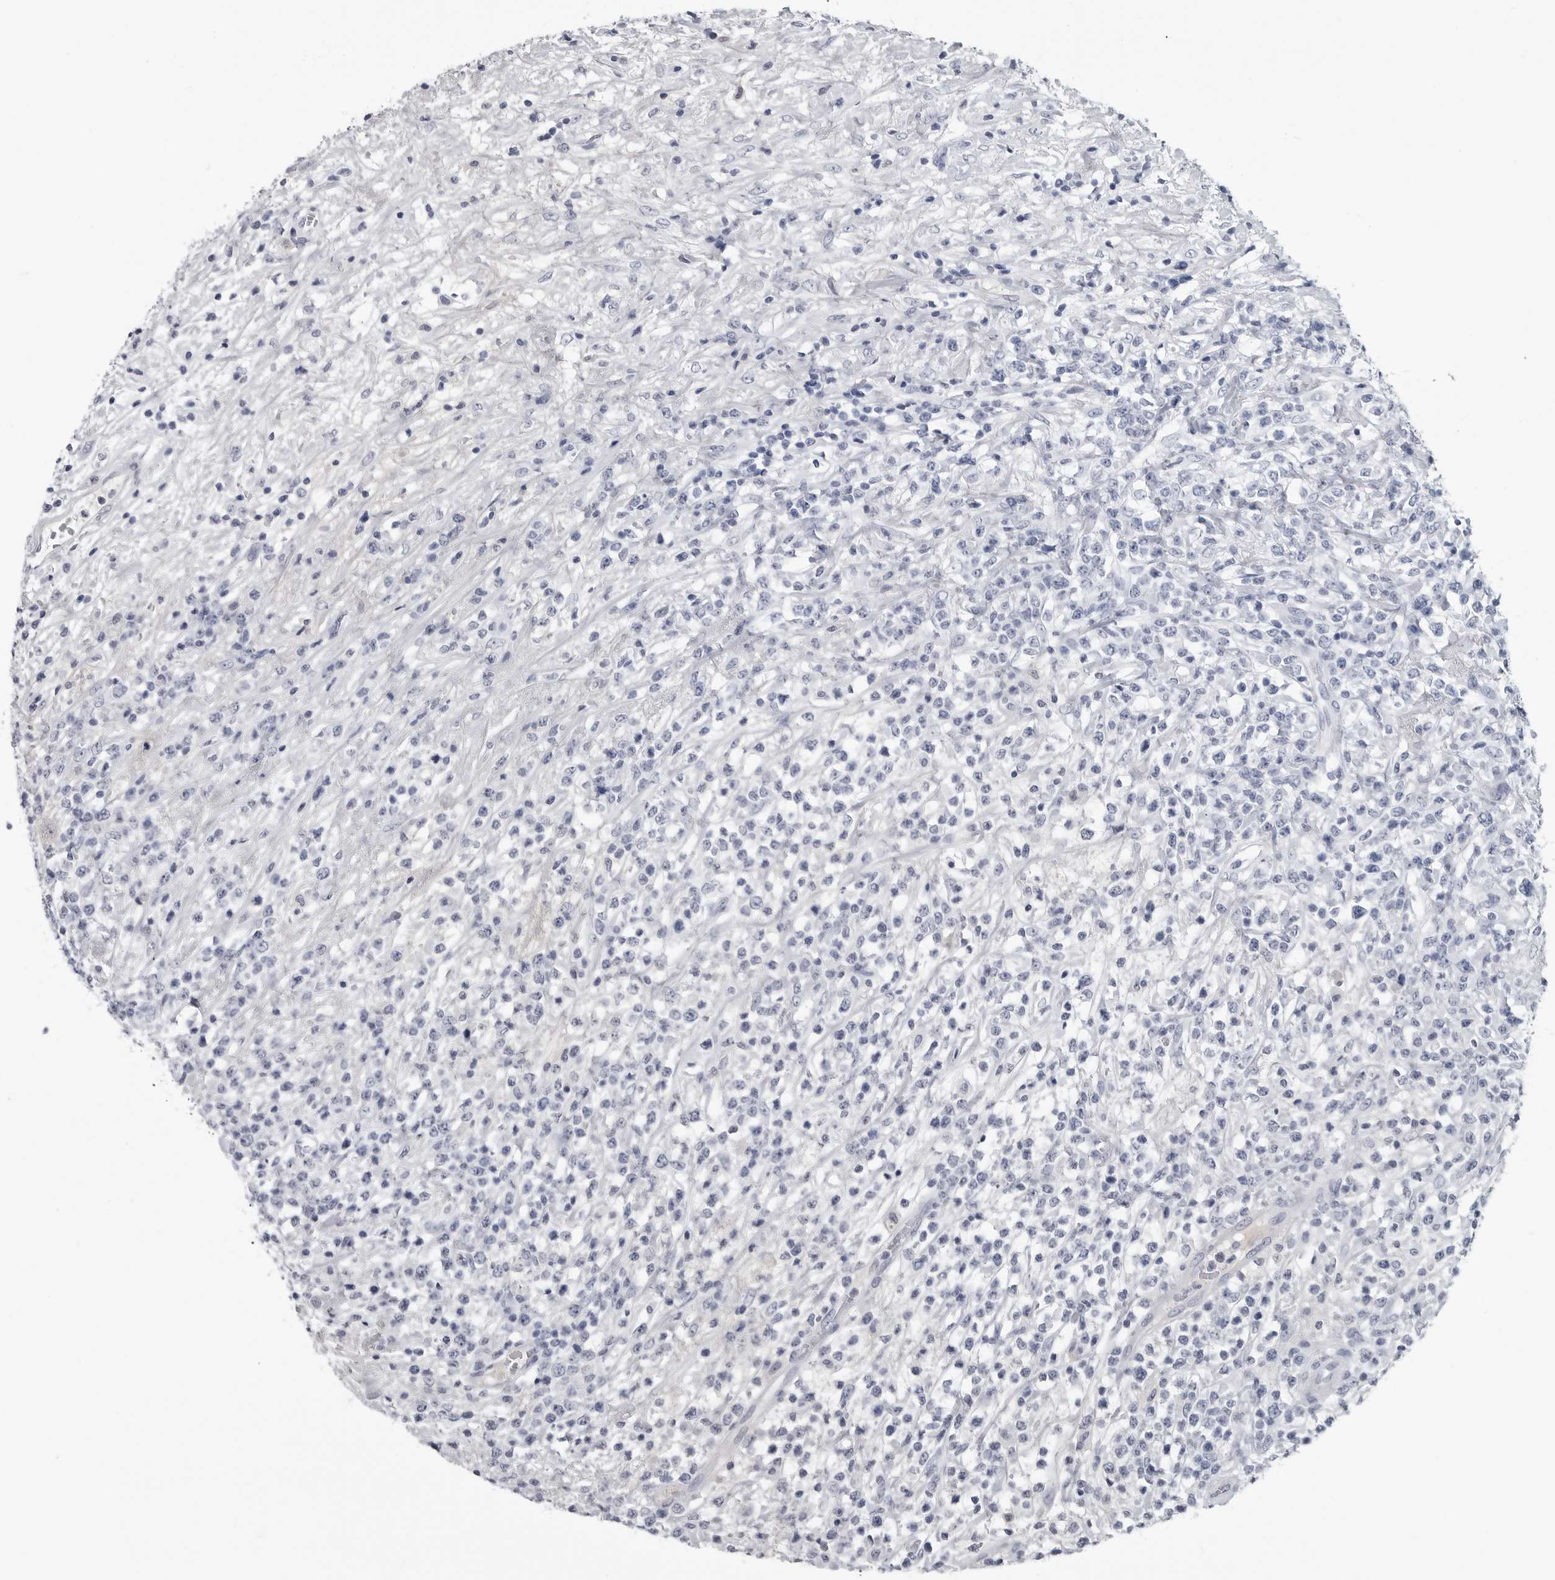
{"staining": {"intensity": "negative", "quantity": "none", "location": "none"}, "tissue": "lymphoma", "cell_type": "Tumor cells", "image_type": "cancer", "snomed": [{"axis": "morphology", "description": "Malignant lymphoma, non-Hodgkin's type, High grade"}, {"axis": "topography", "description": "Colon"}], "caption": "There is no significant staining in tumor cells of lymphoma. Brightfield microscopy of immunohistochemistry (IHC) stained with DAB (brown) and hematoxylin (blue), captured at high magnification.", "gene": "AMPD1", "patient": {"sex": "female", "age": 53}}